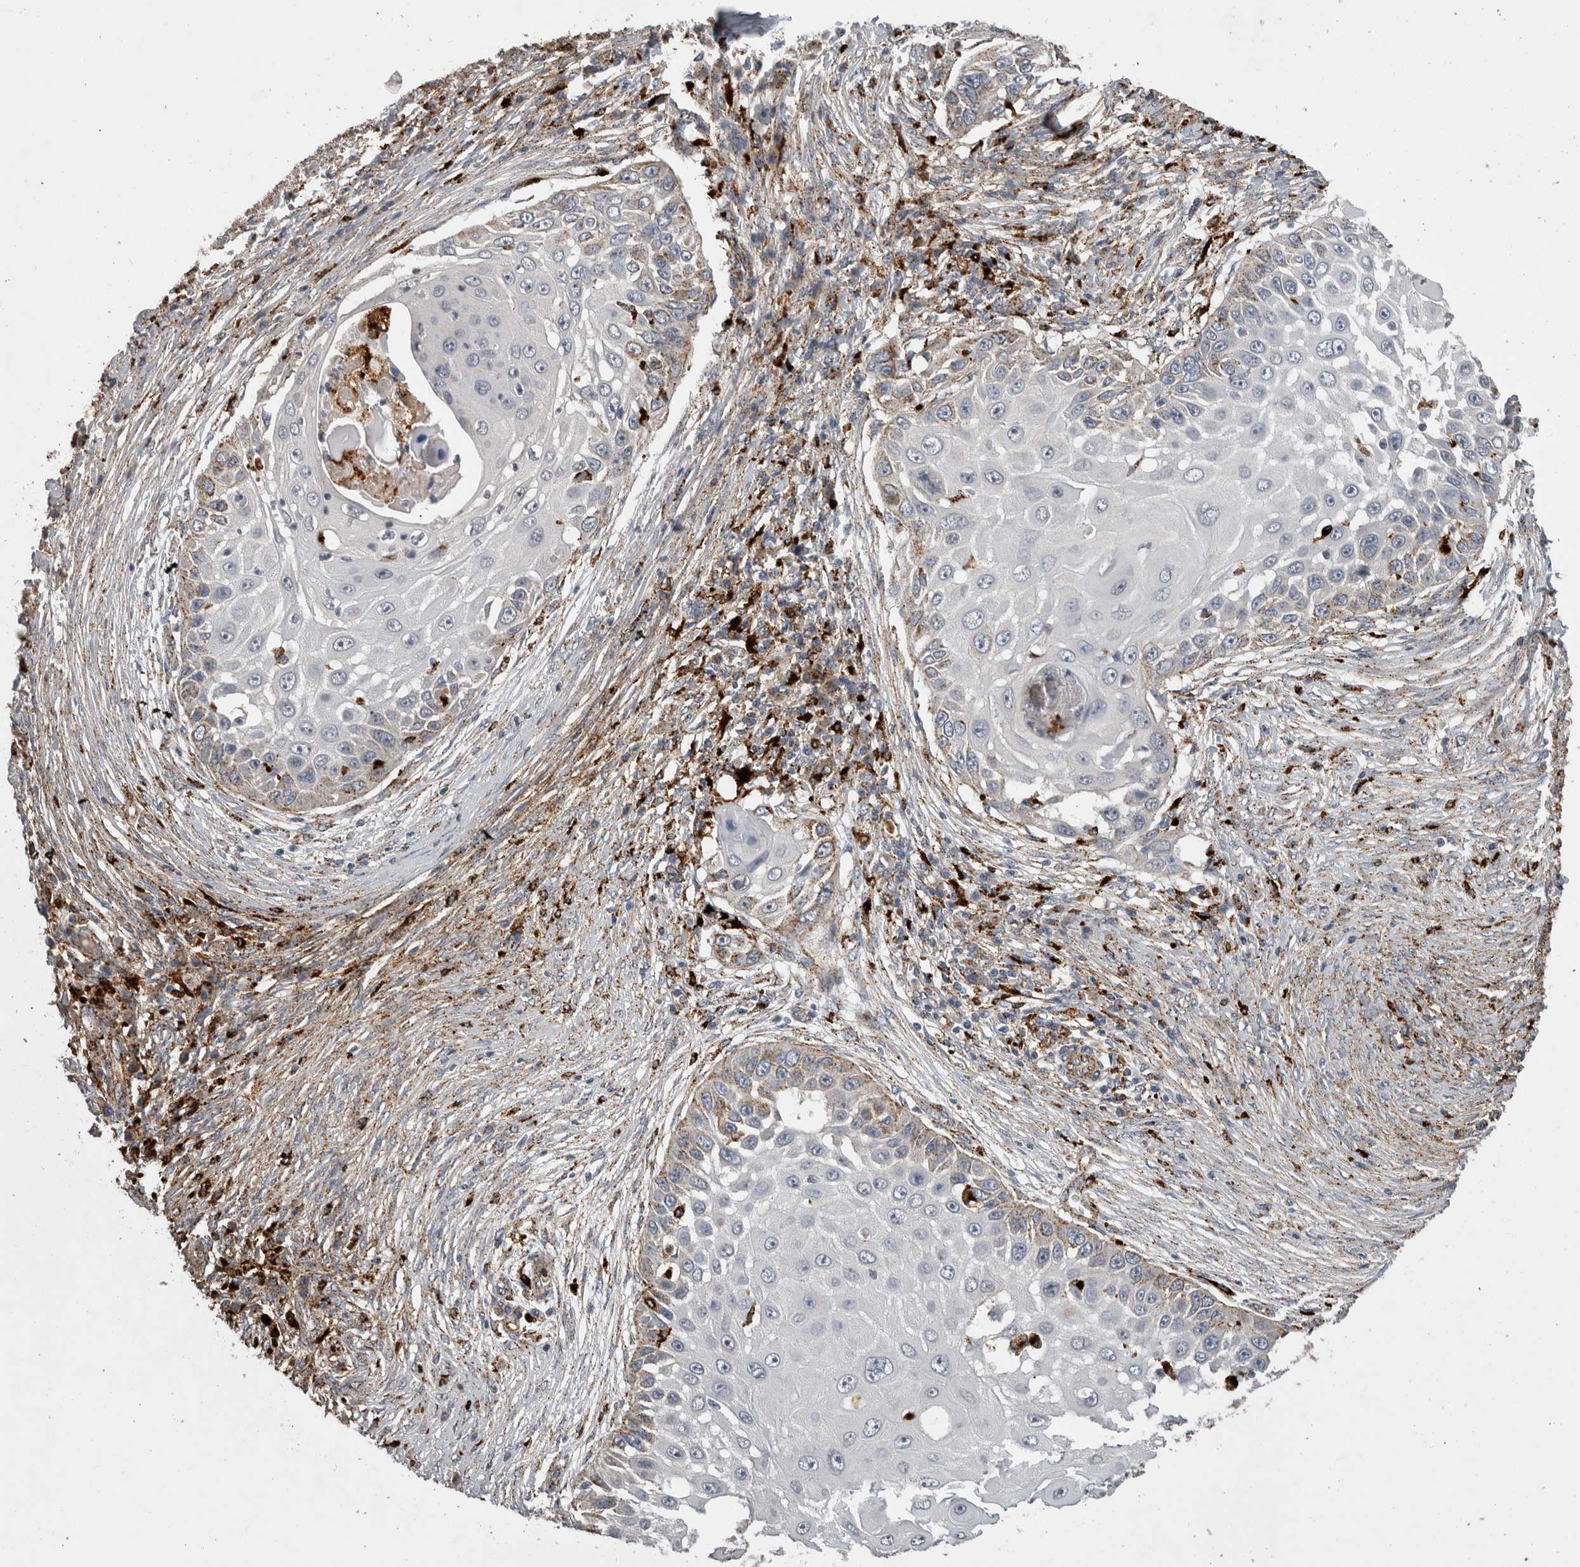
{"staining": {"intensity": "weak", "quantity": "<25%", "location": "cytoplasmic/membranous"}, "tissue": "skin cancer", "cell_type": "Tumor cells", "image_type": "cancer", "snomed": [{"axis": "morphology", "description": "Squamous cell carcinoma, NOS"}, {"axis": "topography", "description": "Skin"}], "caption": "Skin squamous cell carcinoma stained for a protein using immunohistochemistry shows no expression tumor cells.", "gene": "CTSZ", "patient": {"sex": "female", "age": 44}}